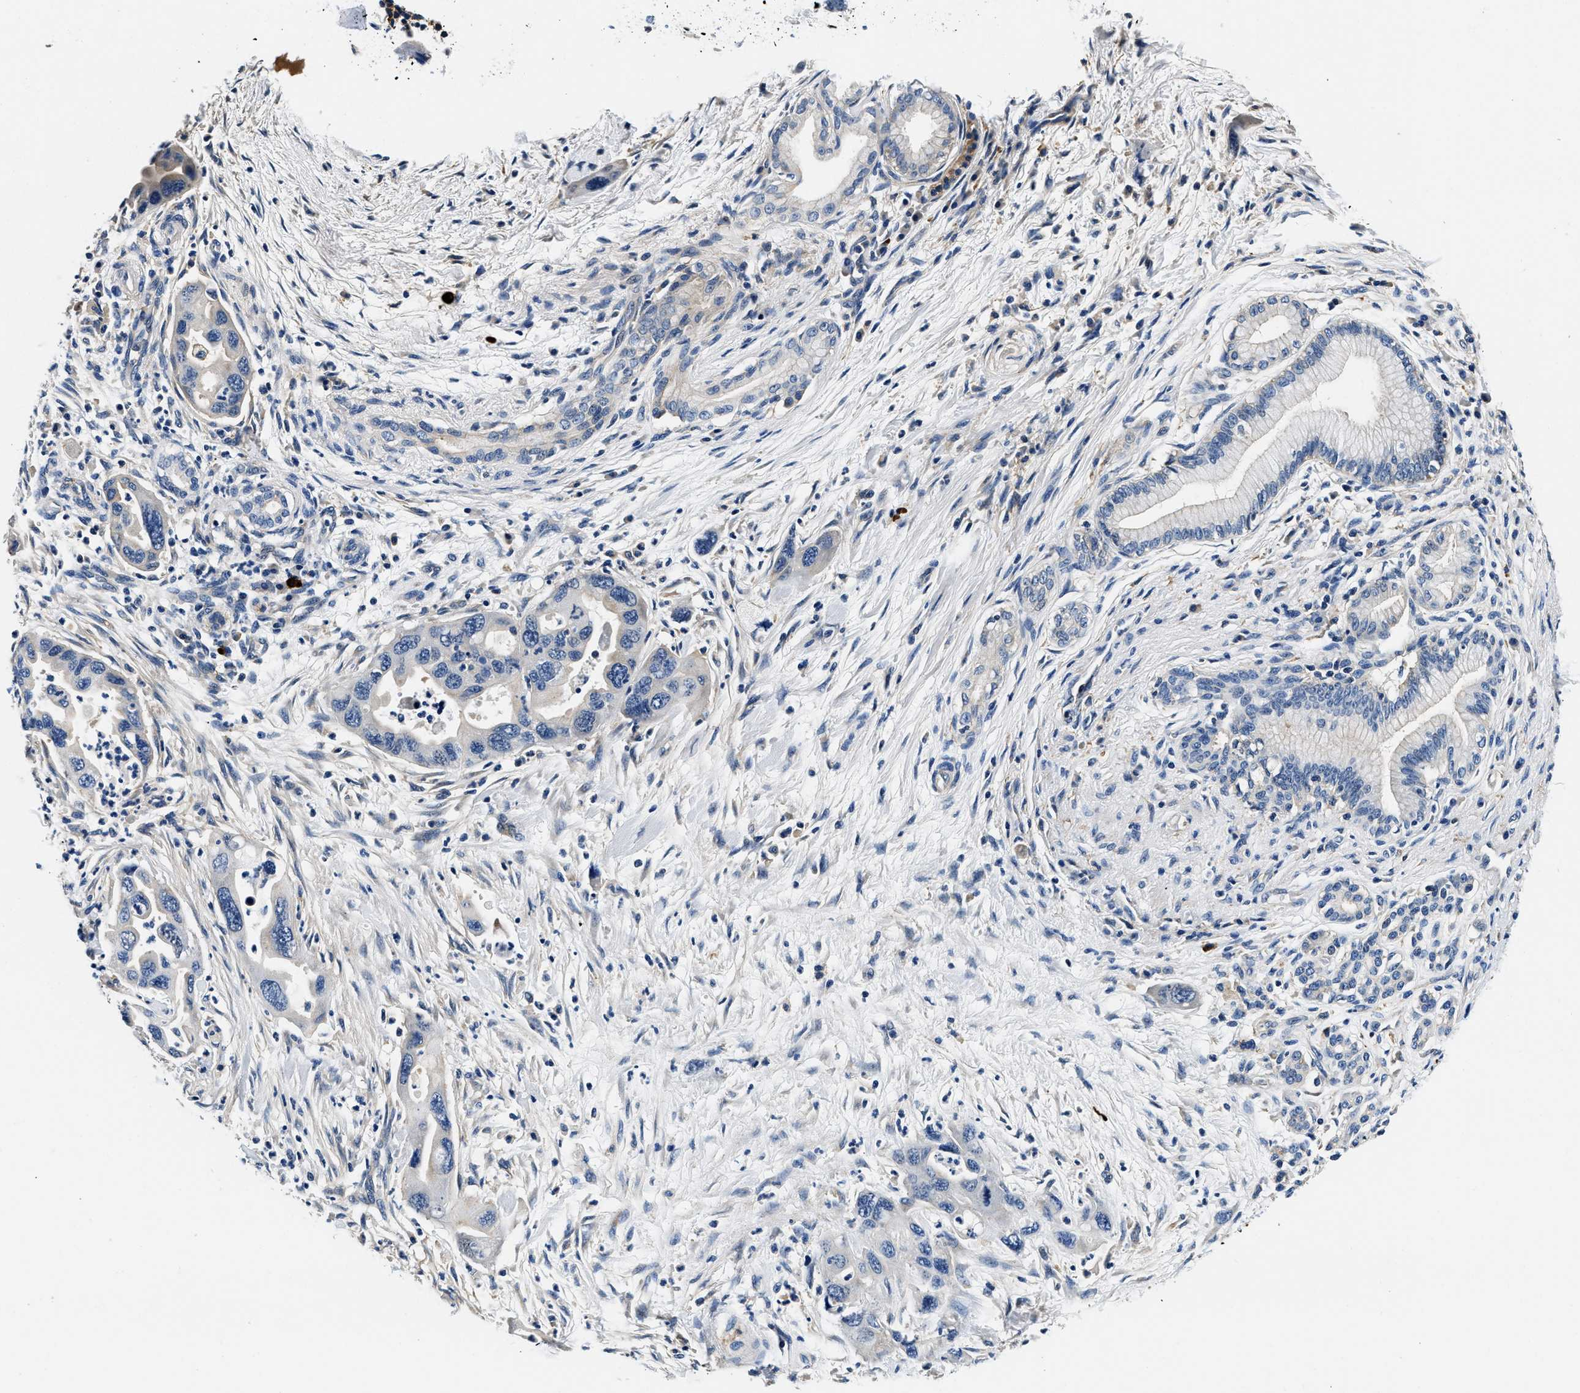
{"staining": {"intensity": "negative", "quantity": "none", "location": "none"}, "tissue": "pancreatic cancer", "cell_type": "Tumor cells", "image_type": "cancer", "snomed": [{"axis": "morphology", "description": "Normal tissue, NOS"}, {"axis": "morphology", "description": "Adenocarcinoma, NOS"}, {"axis": "topography", "description": "Pancreas"}], "caption": "DAB immunohistochemical staining of human pancreatic cancer (adenocarcinoma) displays no significant staining in tumor cells.", "gene": "ZFAND3", "patient": {"sex": "female", "age": 71}}